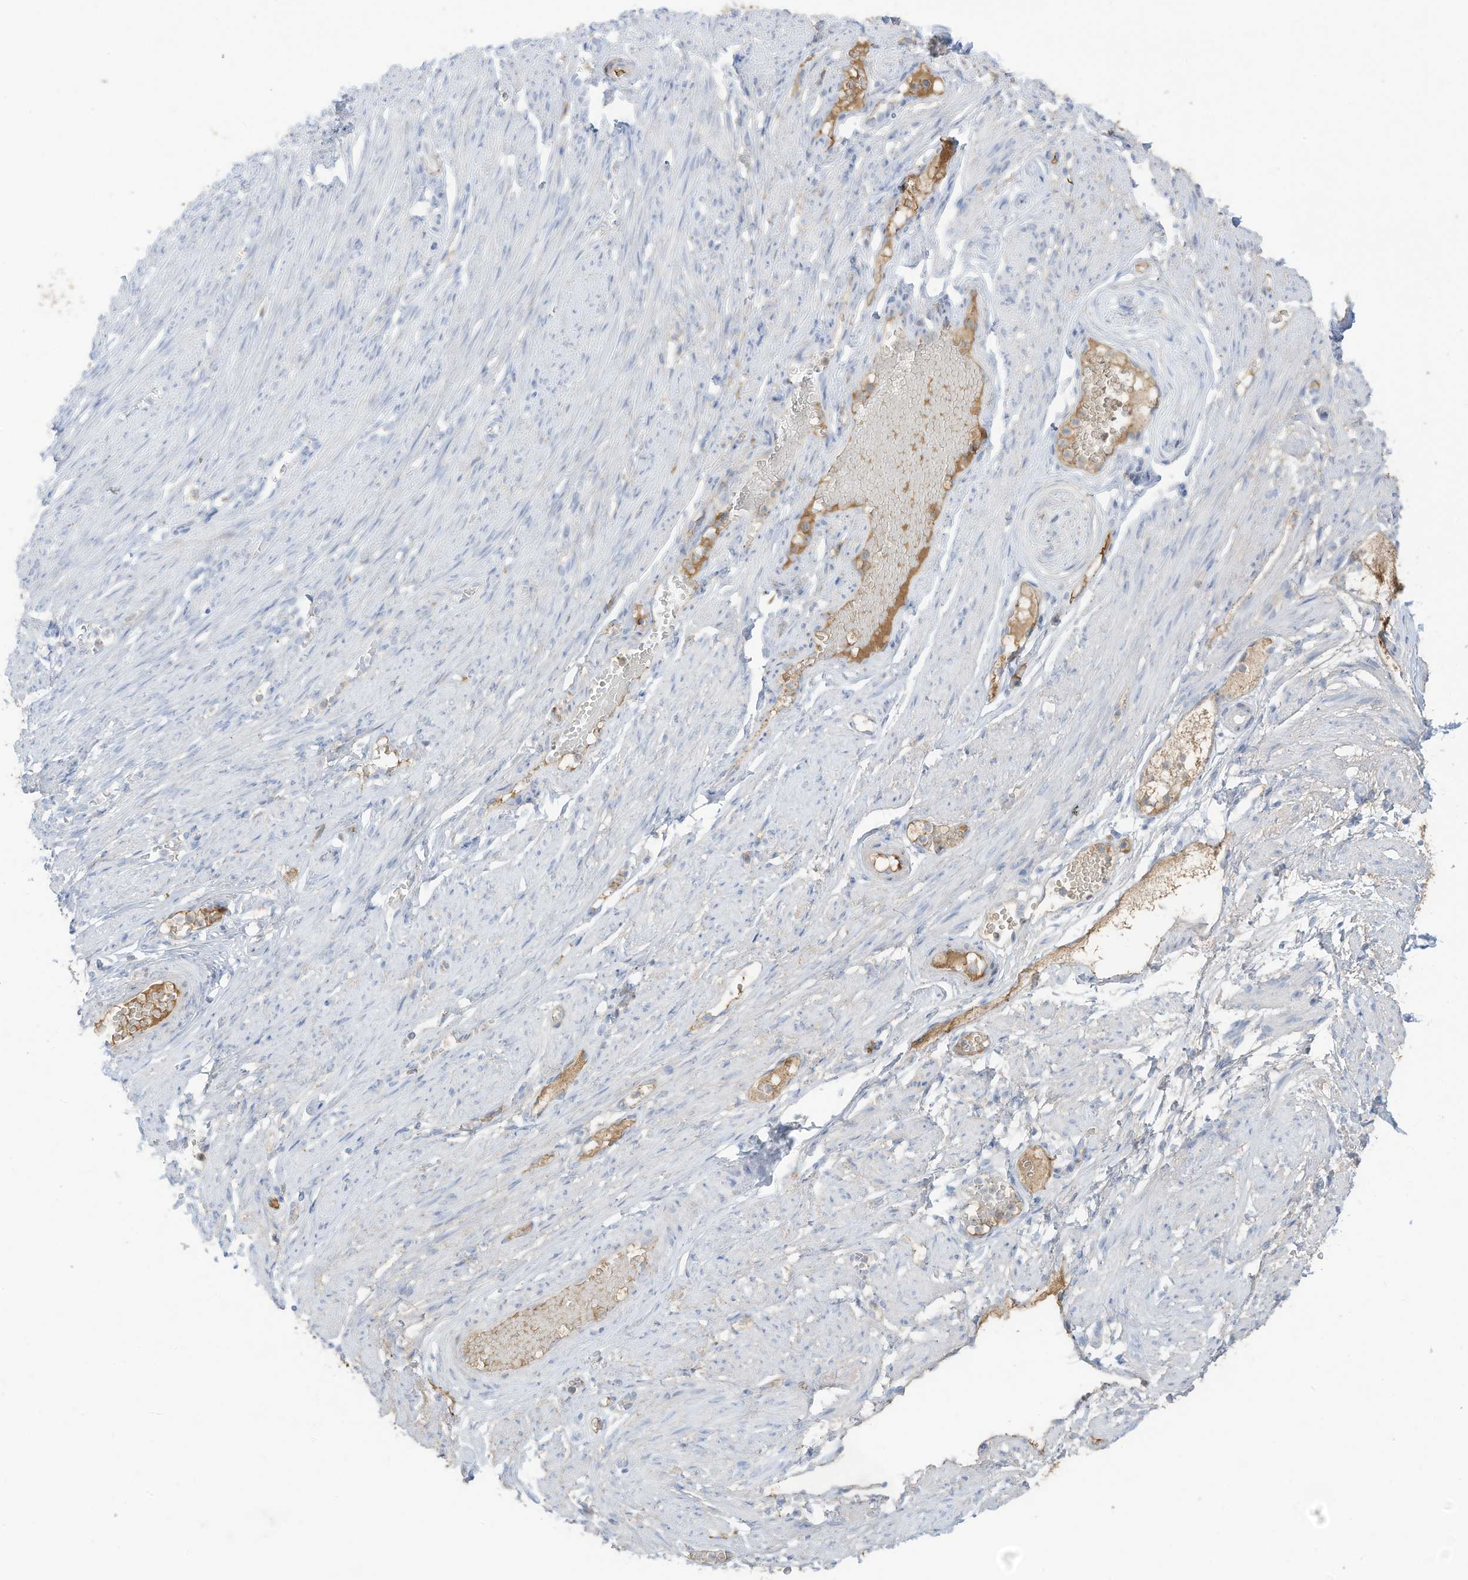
{"staining": {"intensity": "weak", "quantity": "25%-75%", "location": "cytoplasmic/membranous"}, "tissue": "adipose tissue", "cell_type": "Adipocytes", "image_type": "normal", "snomed": [{"axis": "morphology", "description": "Normal tissue, NOS"}, {"axis": "topography", "description": "Smooth muscle"}, {"axis": "topography", "description": "Peripheral nerve tissue"}], "caption": "This photomicrograph demonstrates immunohistochemistry staining of normal adipose tissue, with low weak cytoplasmic/membranous expression in about 25%-75% of adipocytes.", "gene": "HSD17B13", "patient": {"sex": "female", "age": 39}}